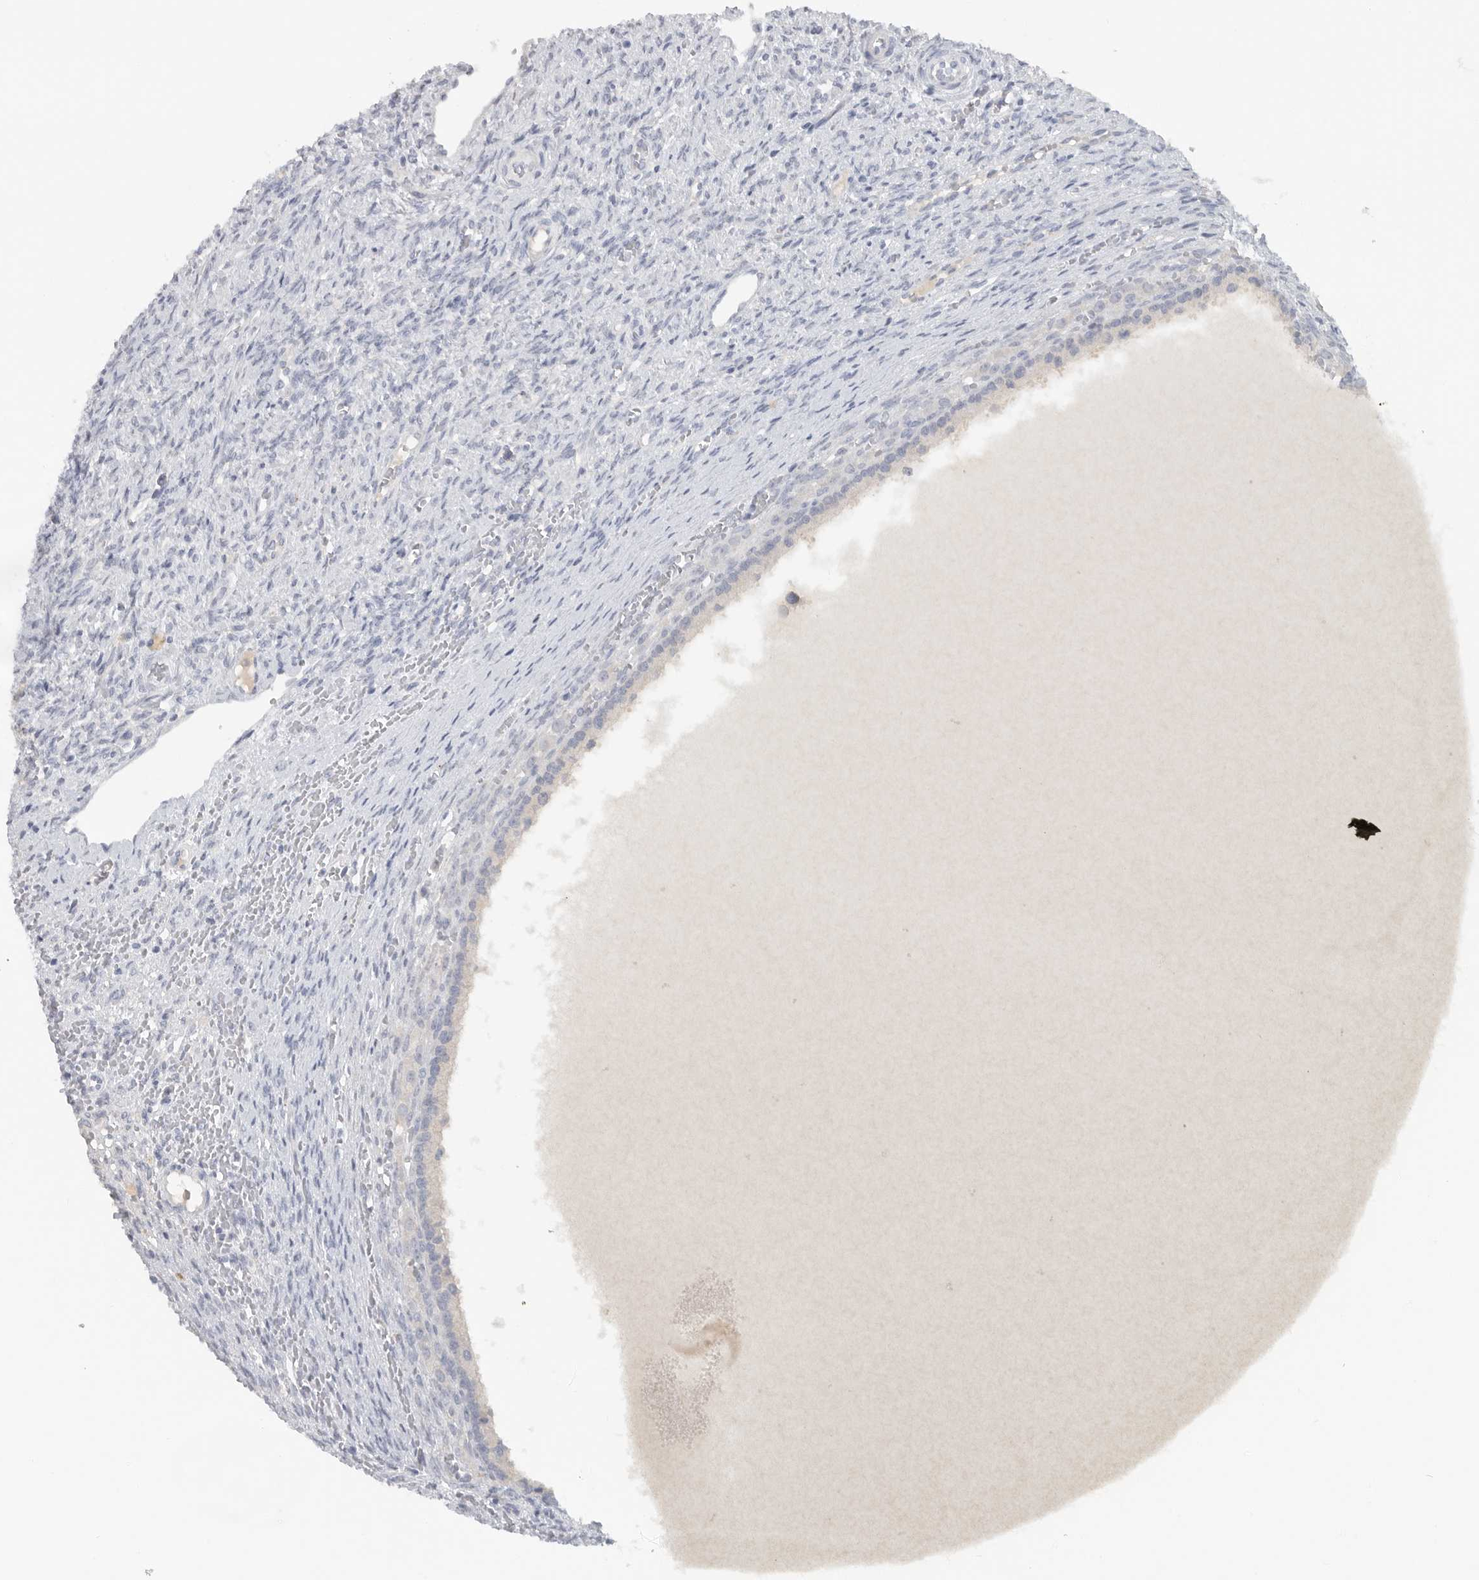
{"staining": {"intensity": "negative", "quantity": "none", "location": "none"}, "tissue": "ovary", "cell_type": "Follicle cells", "image_type": "normal", "snomed": [{"axis": "morphology", "description": "Normal tissue, NOS"}, {"axis": "topography", "description": "Ovary"}], "caption": "Immunohistochemical staining of normal human ovary displays no significant staining in follicle cells. The staining is performed using DAB (3,3'-diaminobenzidine) brown chromogen with nuclei counter-stained in using hematoxylin.", "gene": "PAM", "patient": {"sex": "female", "age": 41}}